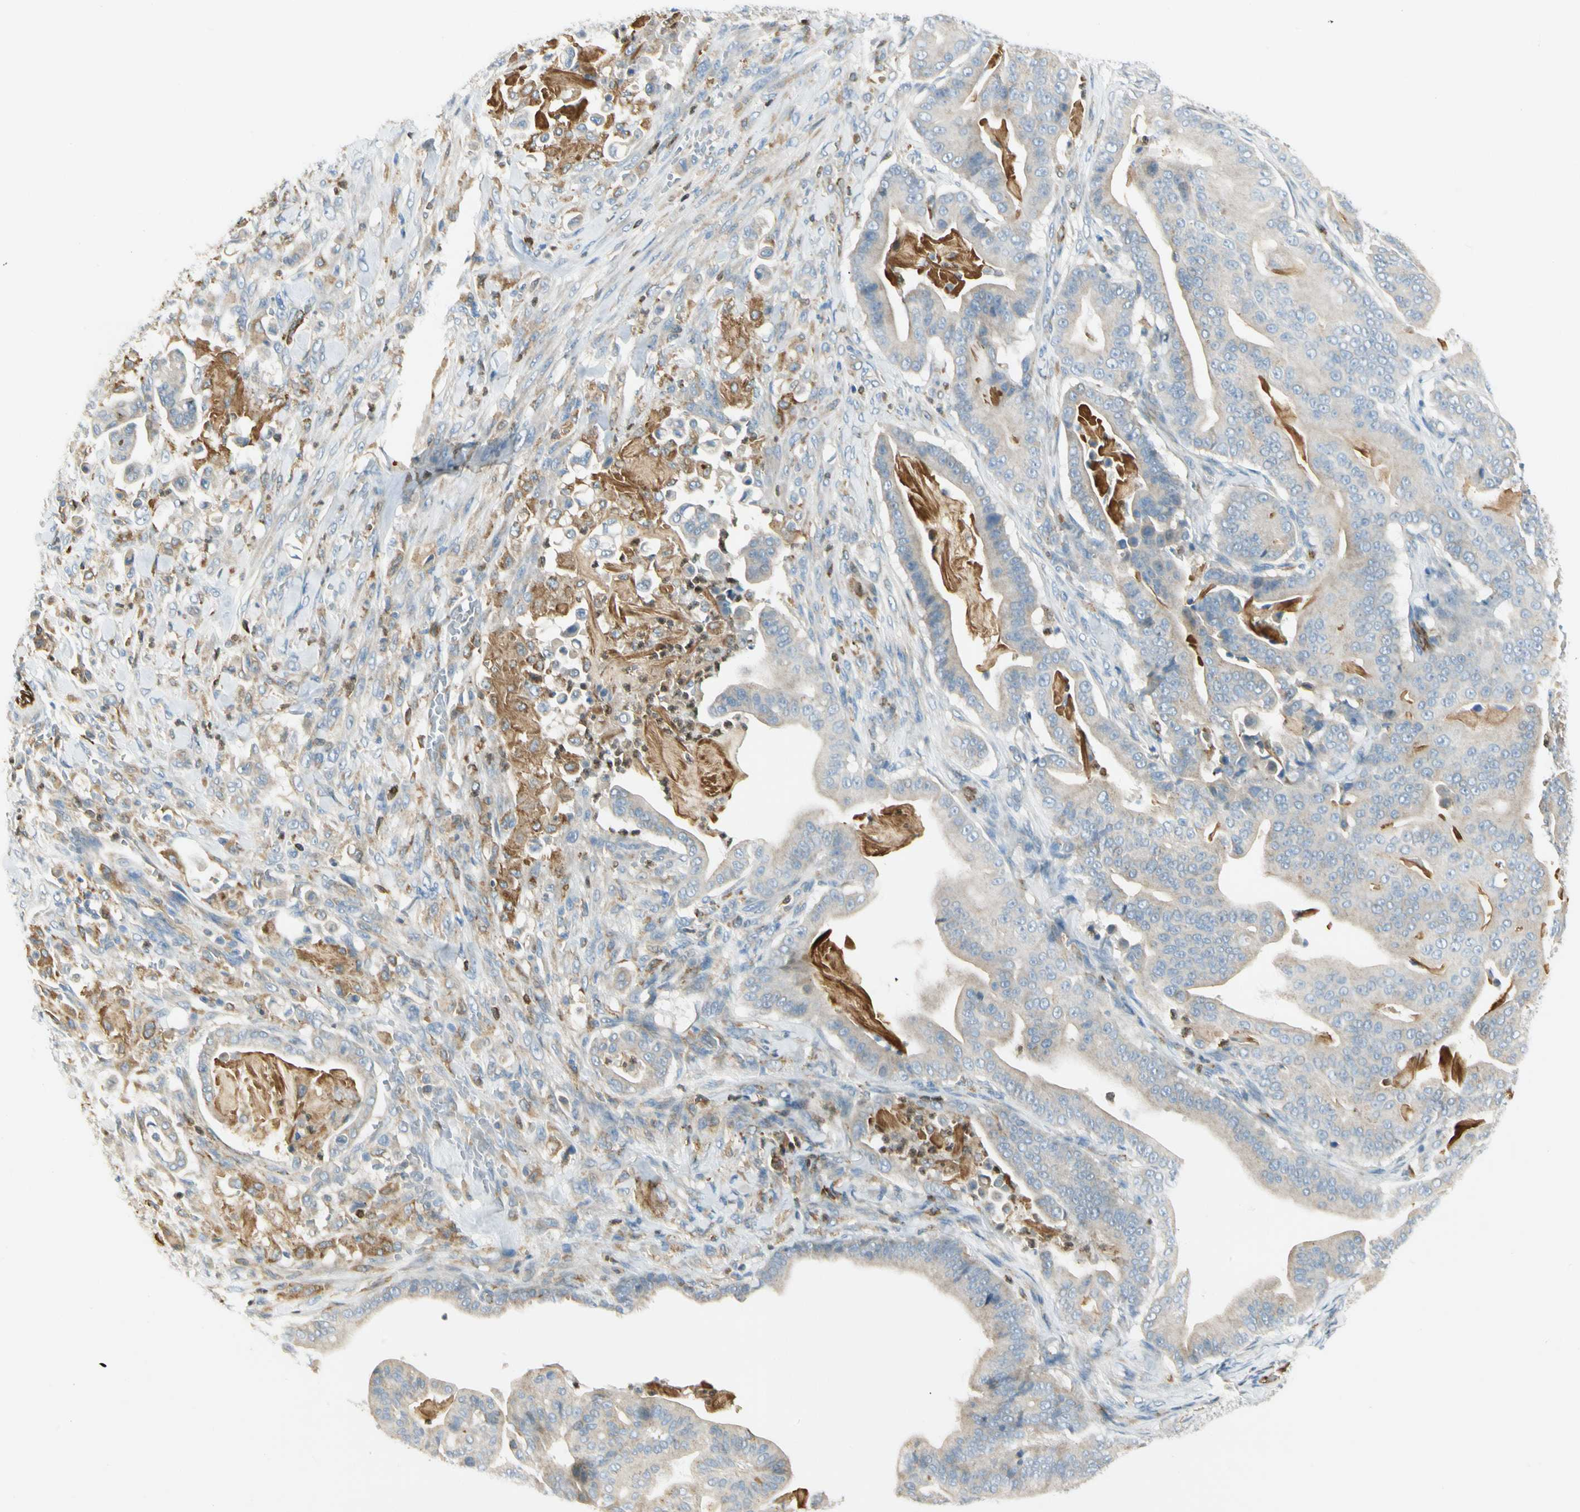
{"staining": {"intensity": "negative", "quantity": "none", "location": "none"}, "tissue": "pancreatic cancer", "cell_type": "Tumor cells", "image_type": "cancer", "snomed": [{"axis": "morphology", "description": "Adenocarcinoma, NOS"}, {"axis": "topography", "description": "Pancreas"}], "caption": "This is an immunohistochemistry (IHC) photomicrograph of pancreatic adenocarcinoma. There is no staining in tumor cells.", "gene": "LPCAT2", "patient": {"sex": "male", "age": 63}}